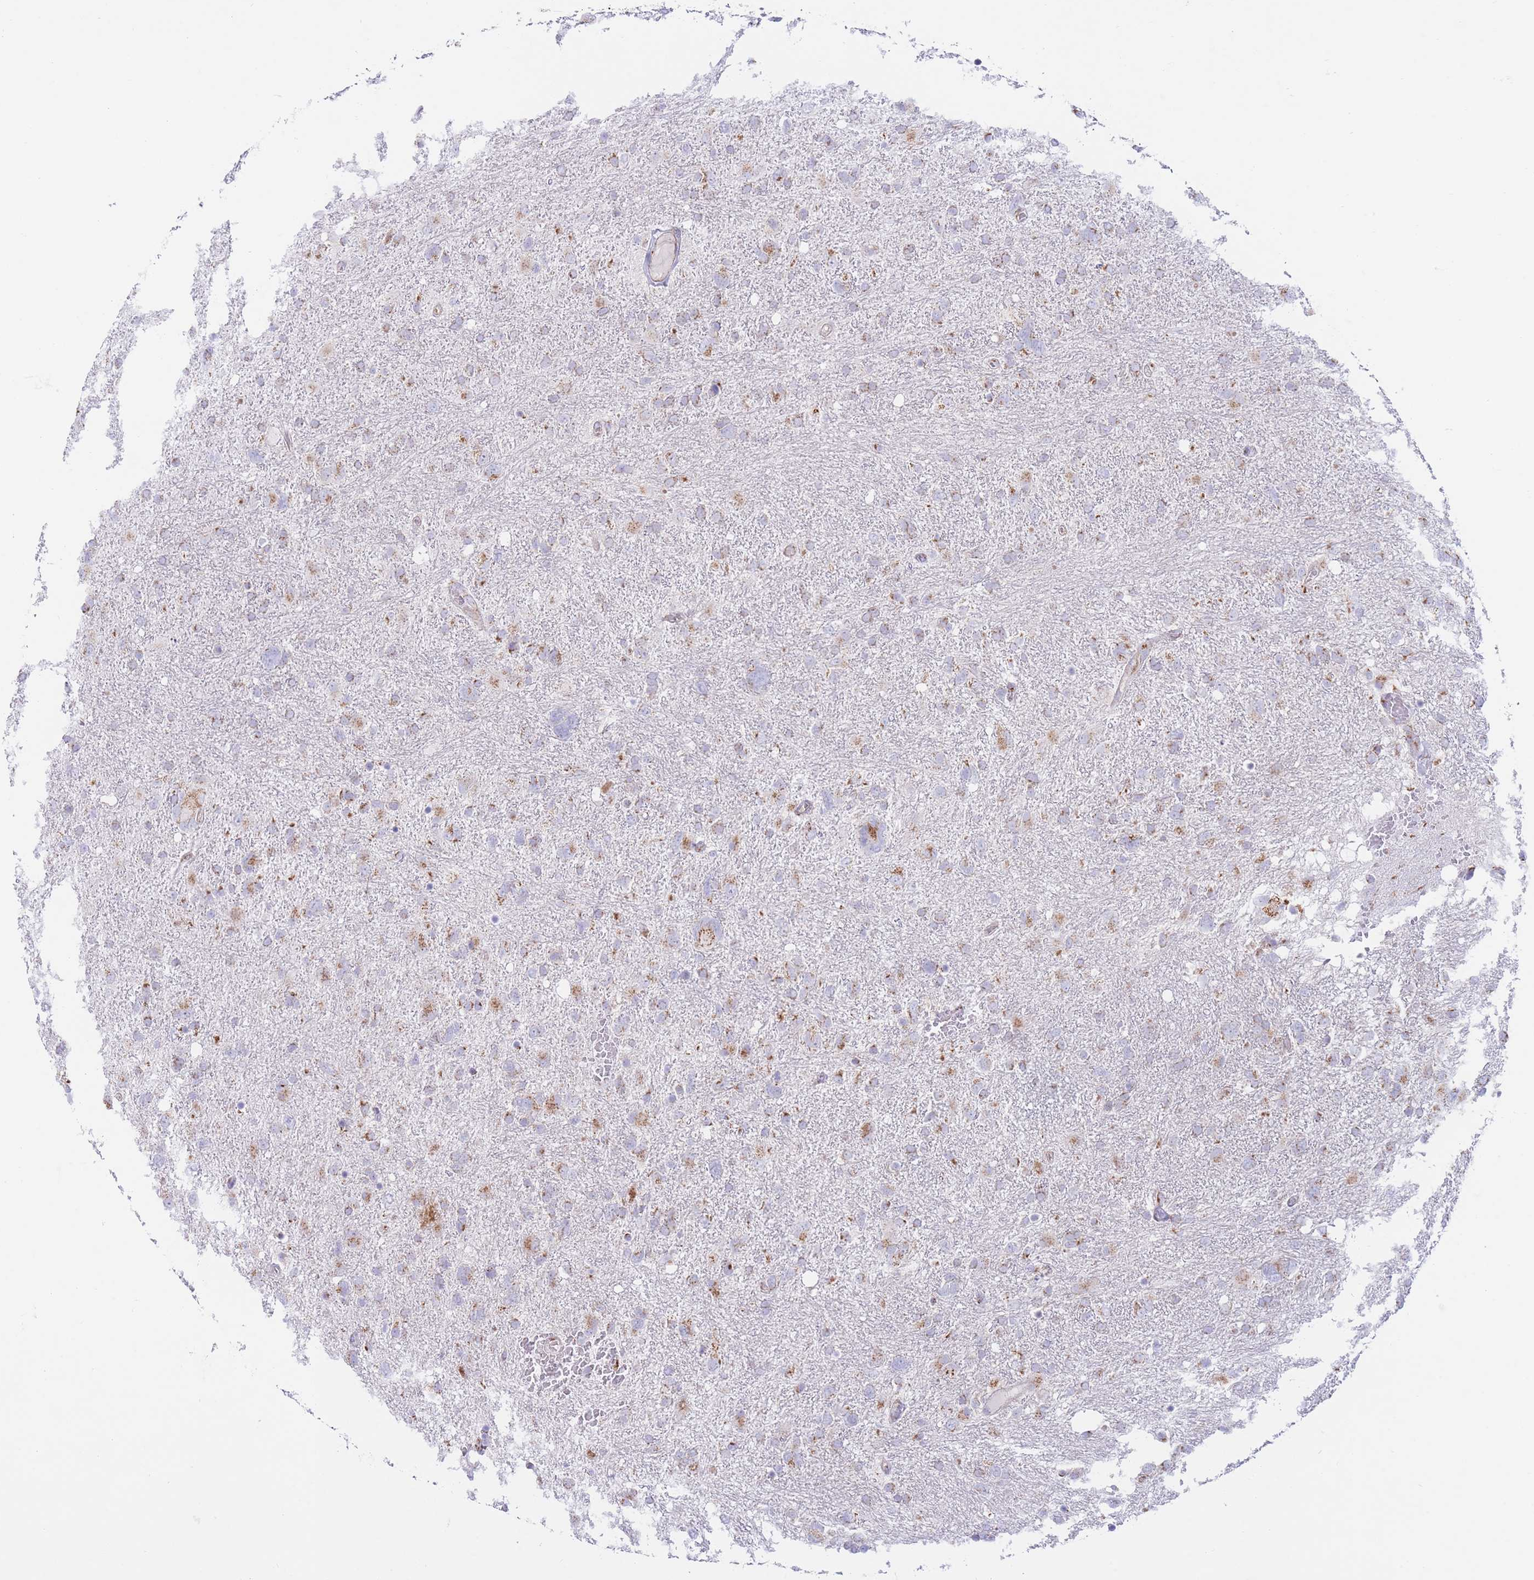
{"staining": {"intensity": "moderate", "quantity": "<25%", "location": "cytoplasmic/membranous"}, "tissue": "glioma", "cell_type": "Tumor cells", "image_type": "cancer", "snomed": [{"axis": "morphology", "description": "Glioma, malignant, High grade"}, {"axis": "topography", "description": "Brain"}], "caption": "An image of human glioma stained for a protein shows moderate cytoplasmic/membranous brown staining in tumor cells. (DAB (3,3'-diaminobenzidine) IHC, brown staining for protein, blue staining for nuclei).", "gene": "MPND", "patient": {"sex": "male", "age": 61}}